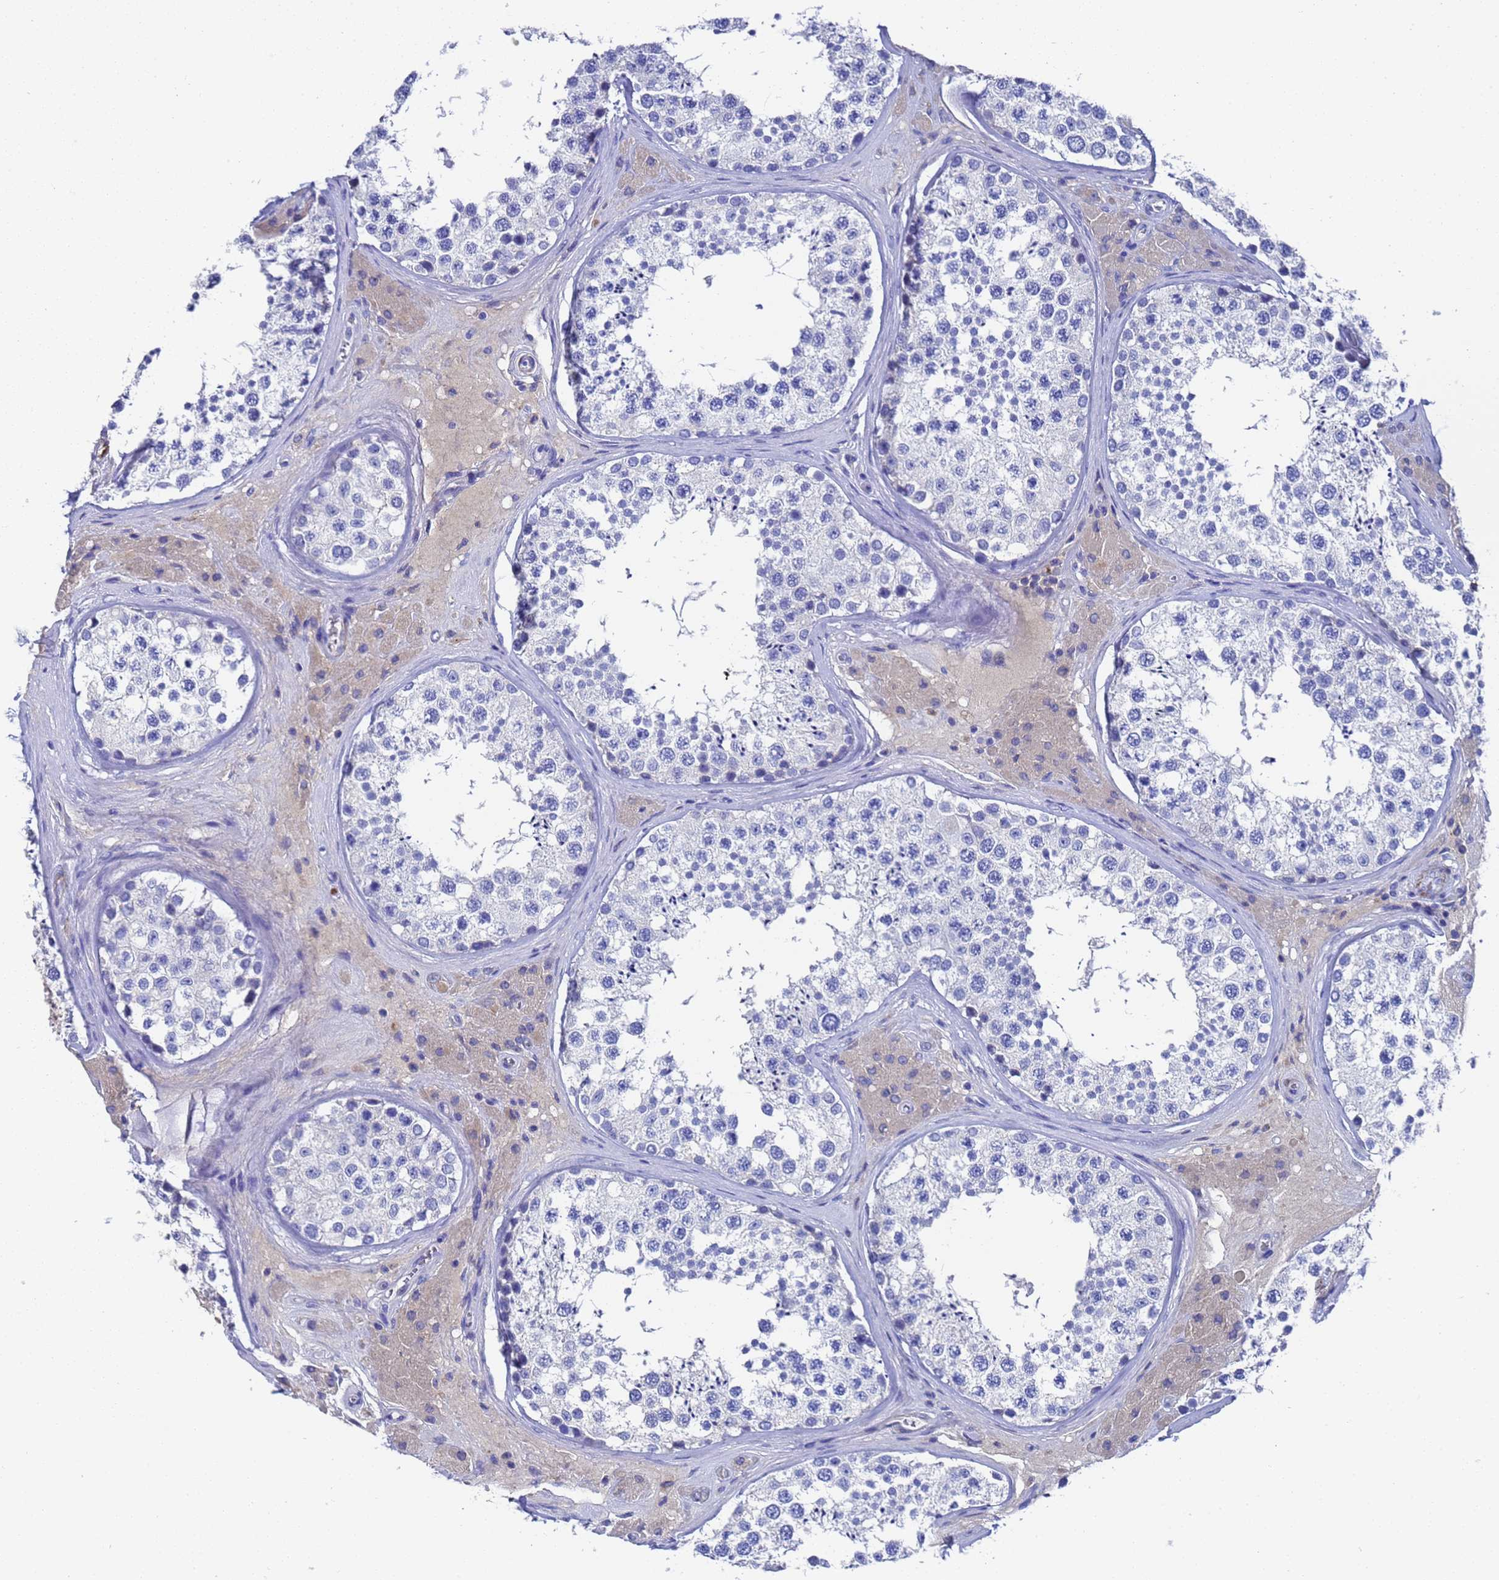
{"staining": {"intensity": "negative", "quantity": "none", "location": "none"}, "tissue": "testis", "cell_type": "Cells in seminiferous ducts", "image_type": "normal", "snomed": [{"axis": "morphology", "description": "Normal tissue, NOS"}, {"axis": "topography", "description": "Testis"}], "caption": "Immunohistochemical staining of benign testis exhibits no significant expression in cells in seminiferous ducts.", "gene": "ADIPOQ", "patient": {"sex": "male", "age": 46}}